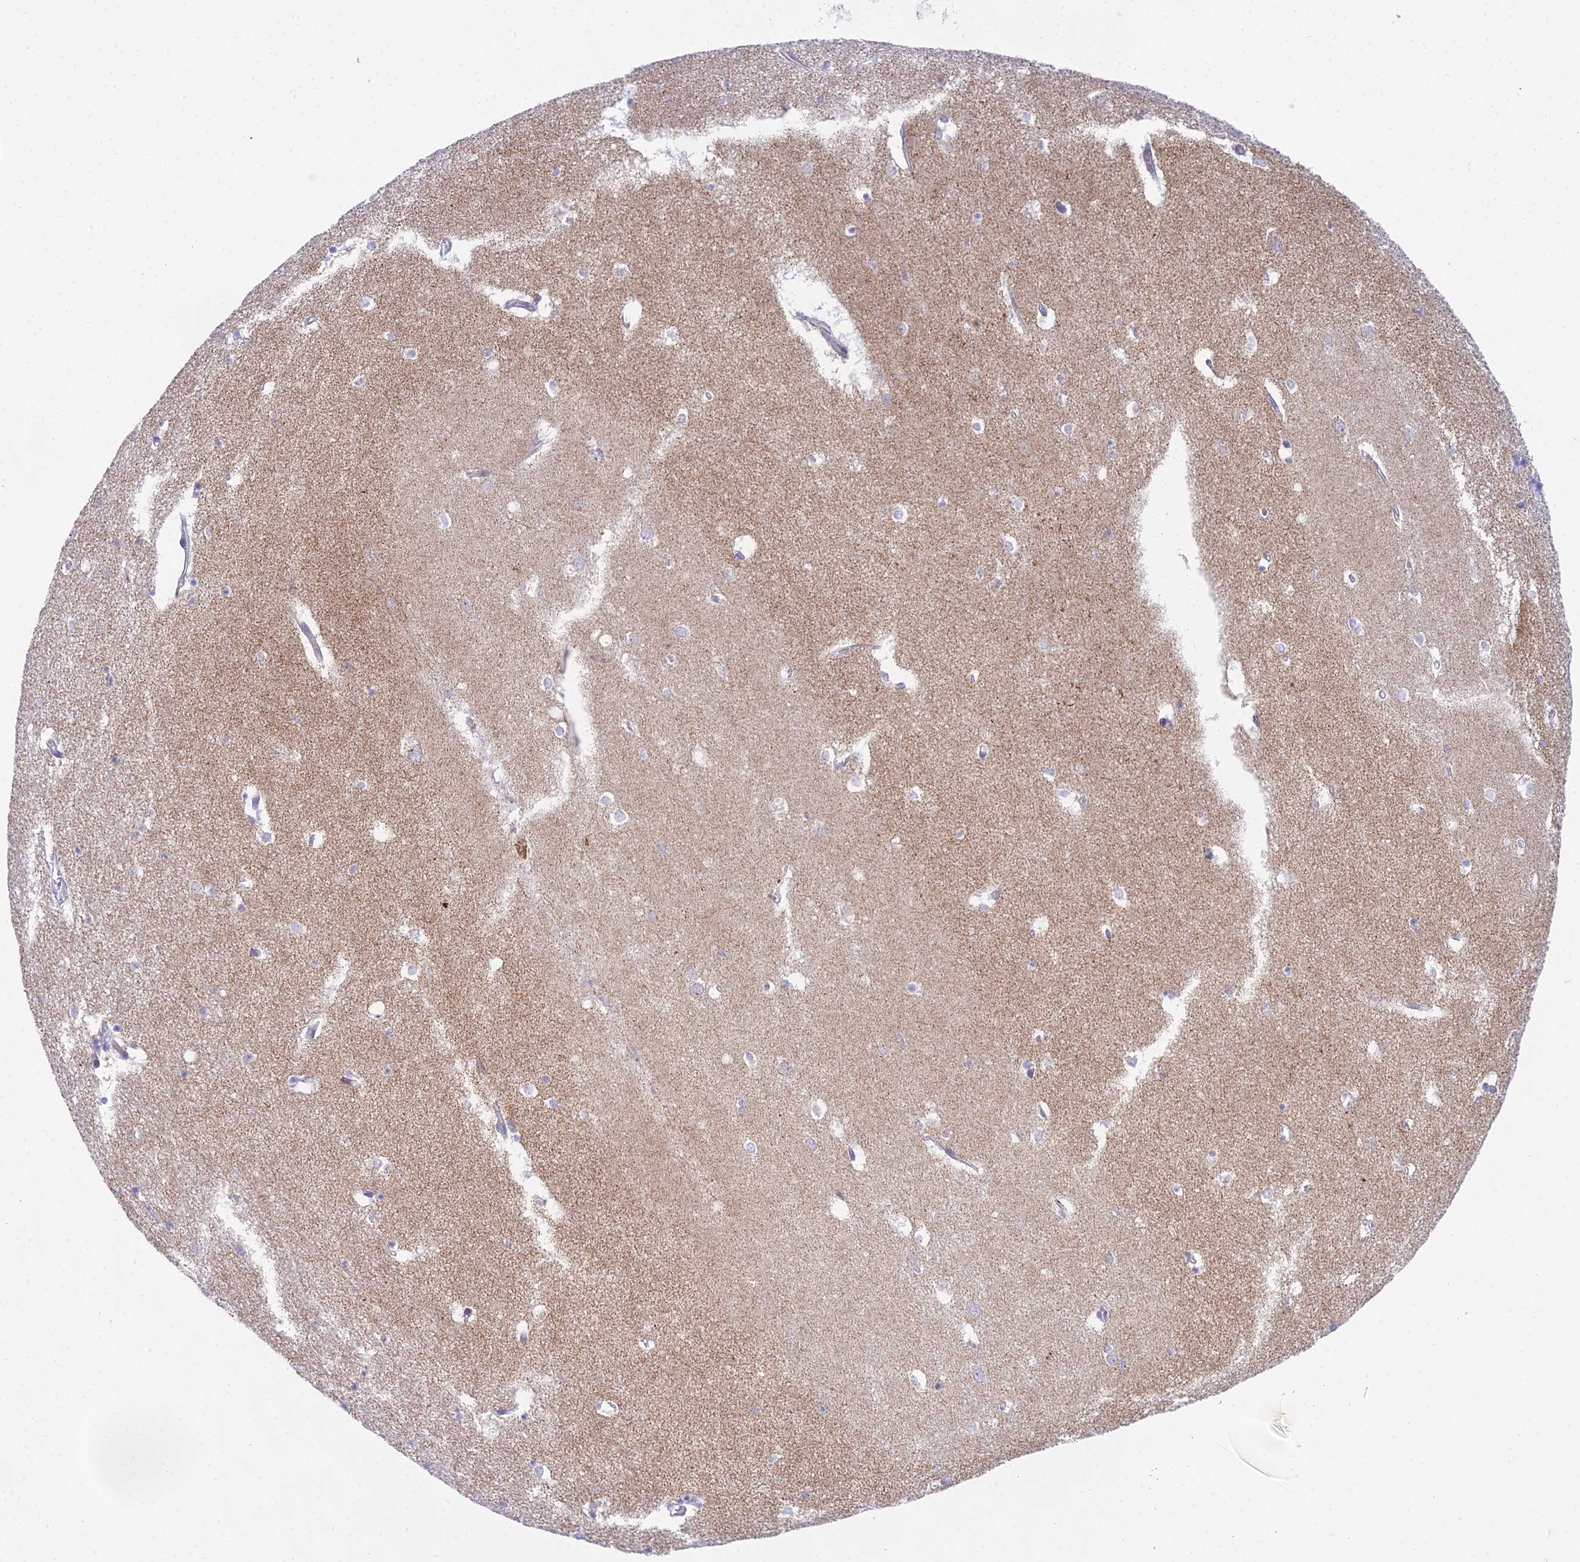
{"staining": {"intensity": "negative", "quantity": "none", "location": "none"}, "tissue": "hippocampus", "cell_type": "Glial cells", "image_type": "normal", "snomed": [{"axis": "morphology", "description": "Normal tissue, NOS"}, {"axis": "topography", "description": "Hippocampus"}], "caption": "The micrograph demonstrates no significant positivity in glial cells of hippocampus.", "gene": "PRR13", "patient": {"sex": "female", "age": 64}}